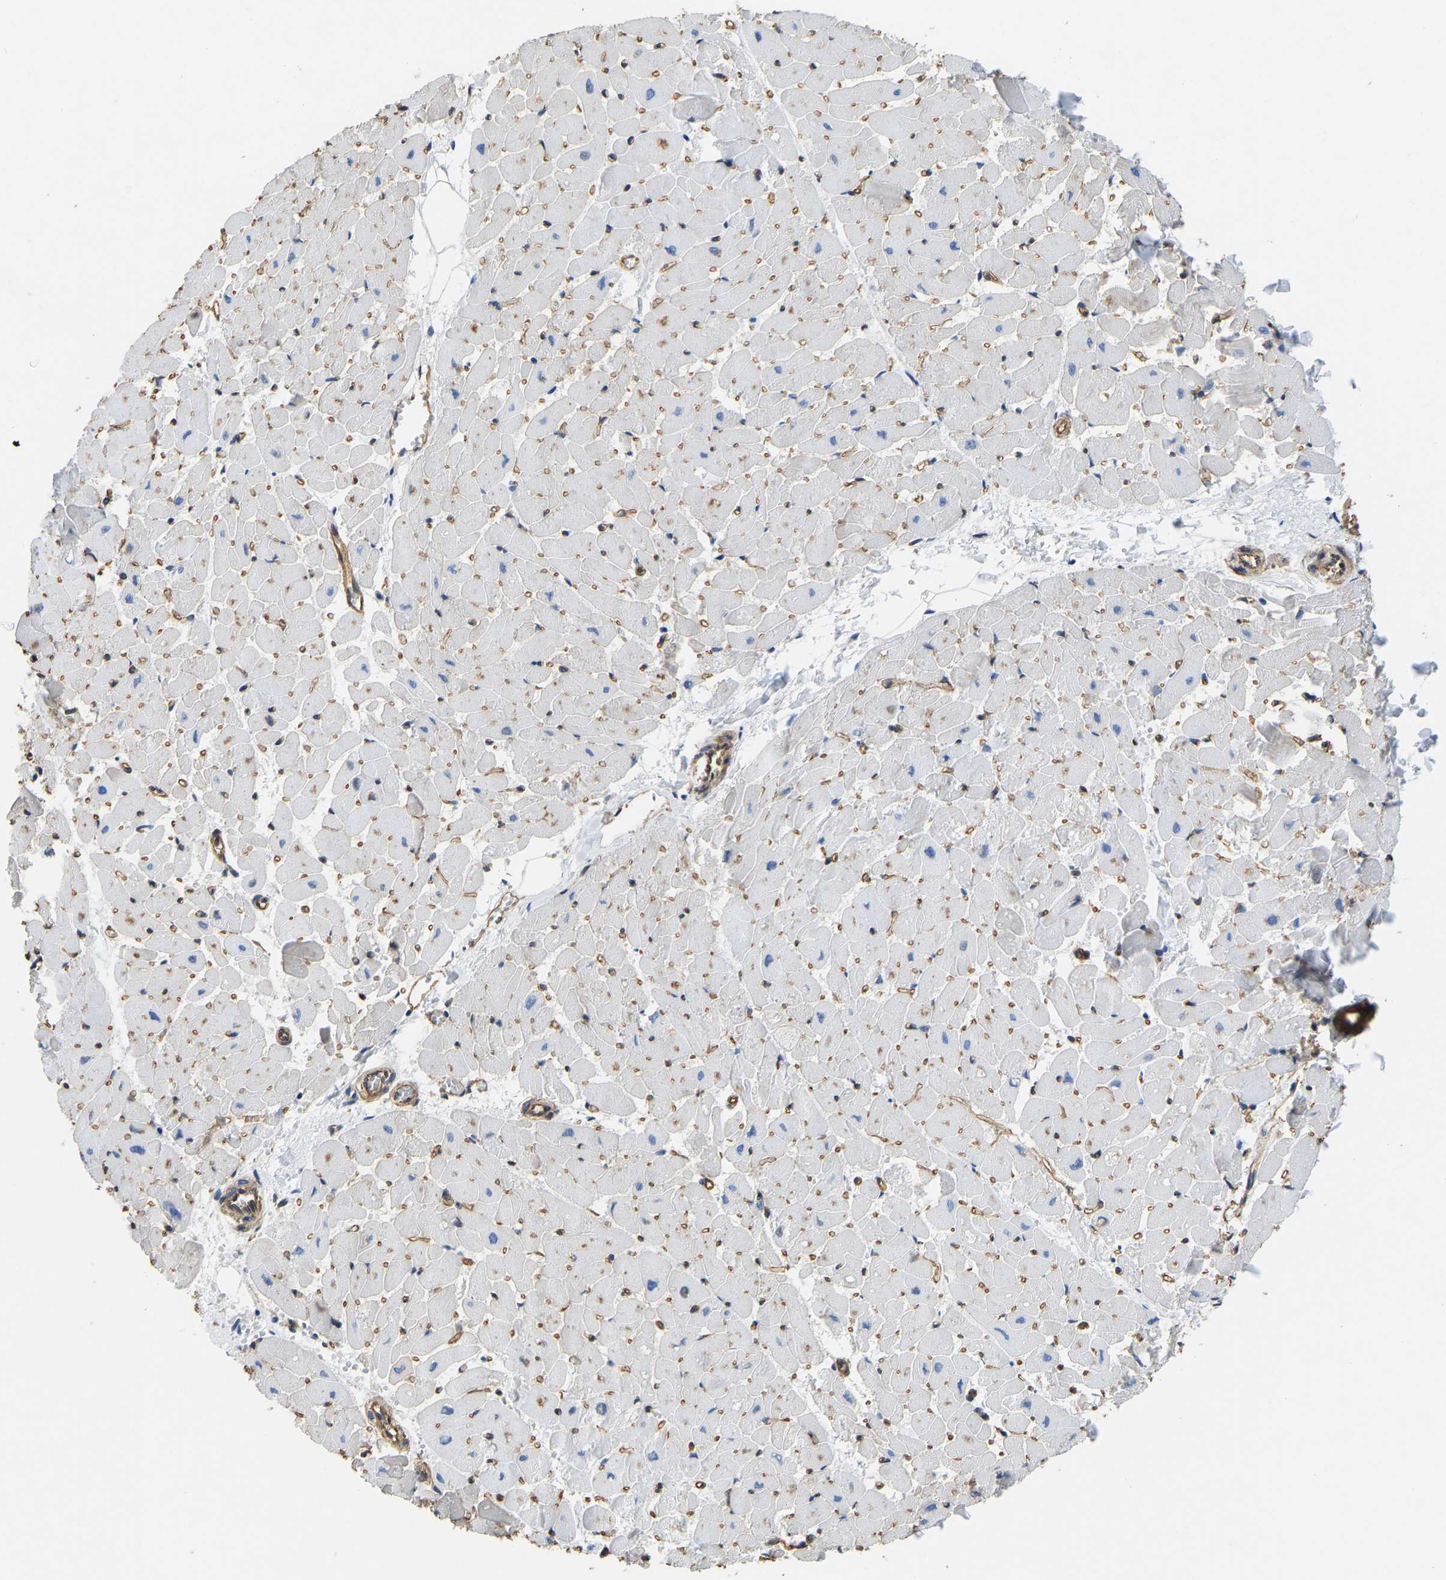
{"staining": {"intensity": "weak", "quantity": "<25%", "location": "cytoplasmic/membranous"}, "tissue": "heart muscle", "cell_type": "Cardiomyocytes", "image_type": "normal", "snomed": [{"axis": "morphology", "description": "Normal tissue, NOS"}, {"axis": "topography", "description": "Heart"}], "caption": "Immunohistochemistry (IHC) image of benign heart muscle stained for a protein (brown), which exhibits no expression in cardiomyocytes.", "gene": "ELMO2", "patient": {"sex": "female", "age": 19}}